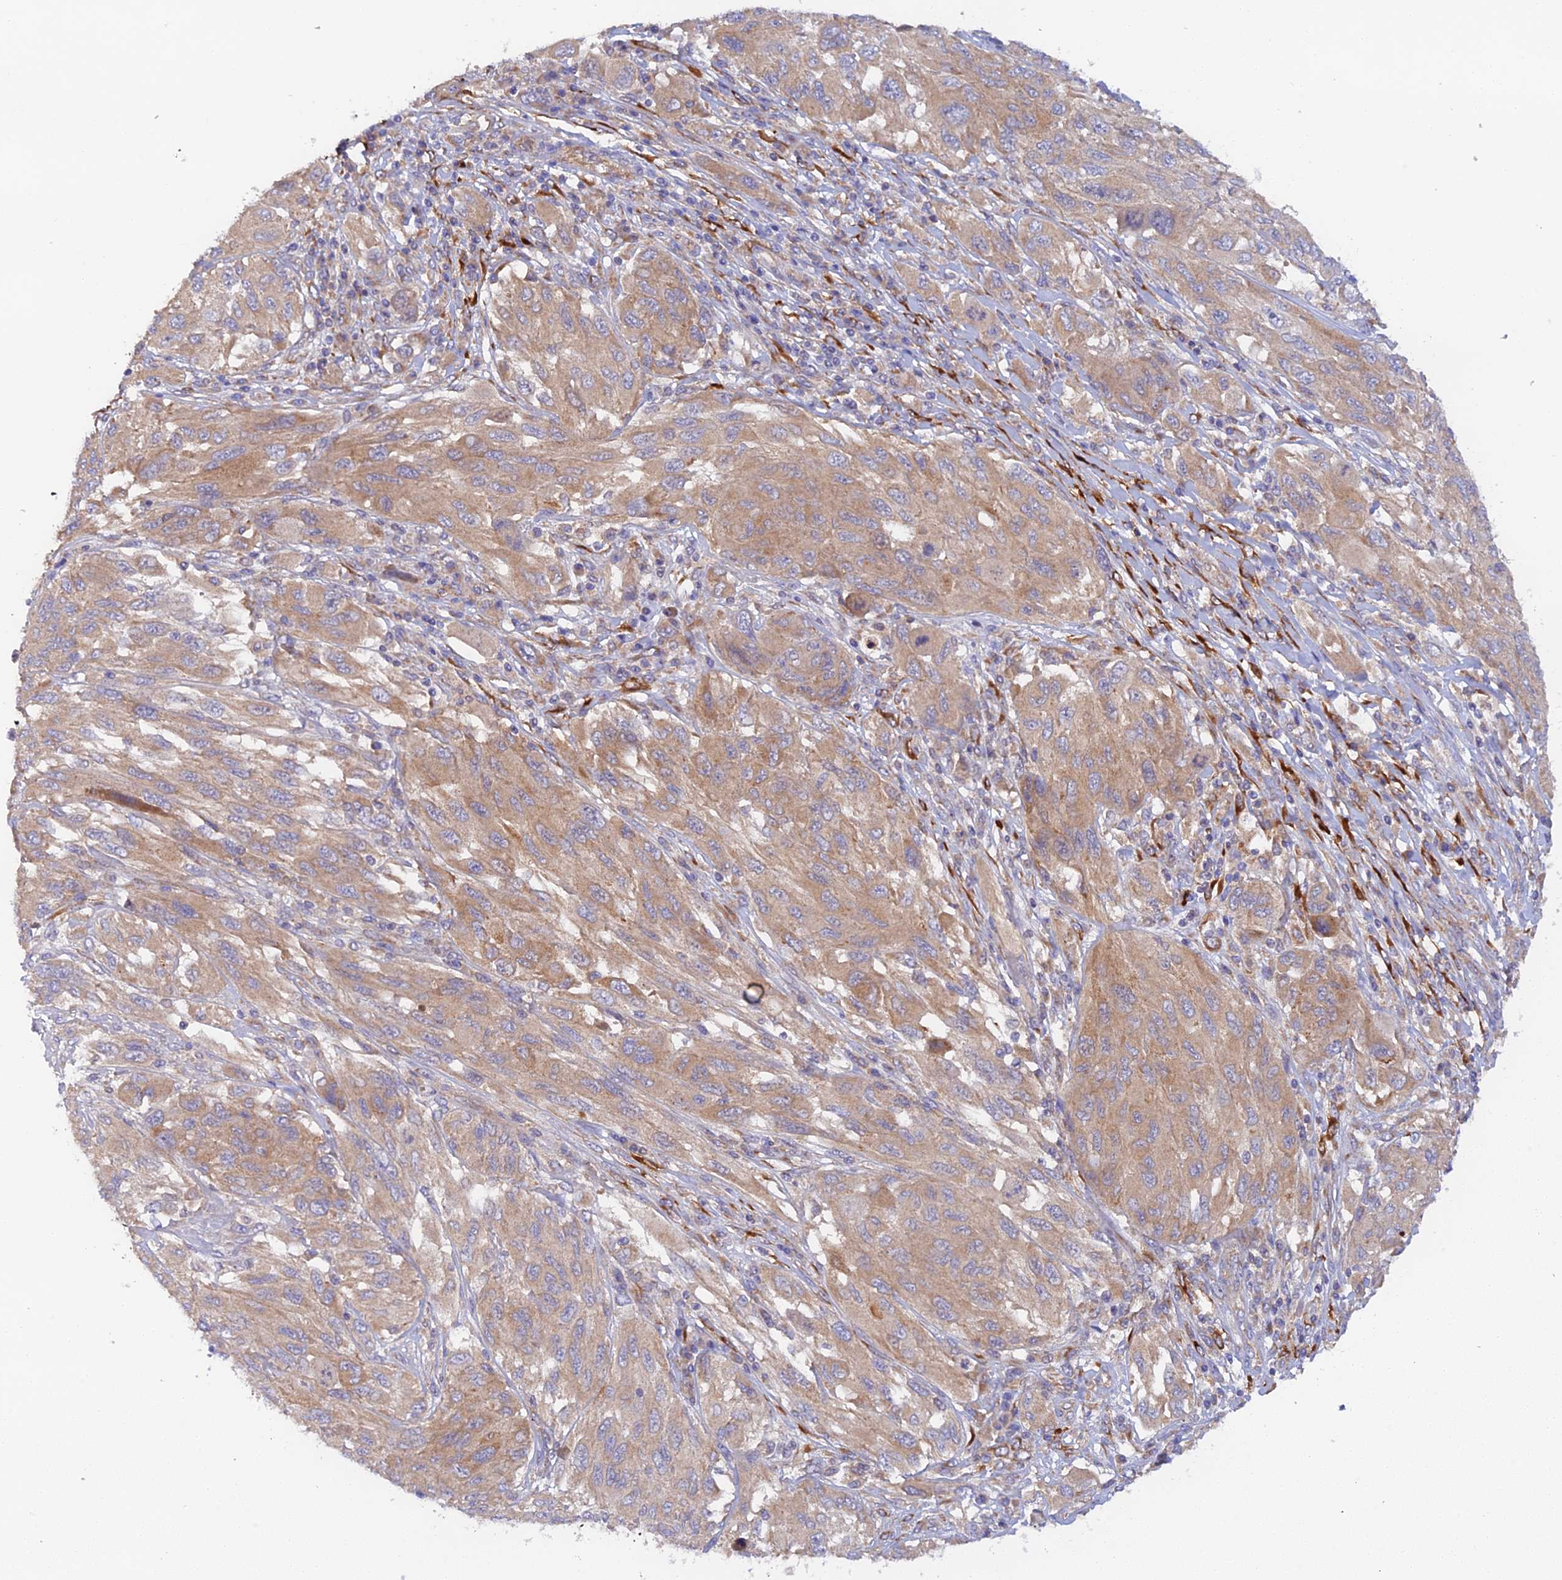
{"staining": {"intensity": "moderate", "quantity": ">75%", "location": "cytoplasmic/membranous"}, "tissue": "melanoma", "cell_type": "Tumor cells", "image_type": "cancer", "snomed": [{"axis": "morphology", "description": "Malignant melanoma, NOS"}, {"axis": "topography", "description": "Skin"}], "caption": "Immunohistochemical staining of melanoma exhibits medium levels of moderate cytoplasmic/membranous expression in approximately >75% of tumor cells.", "gene": "RANBP6", "patient": {"sex": "female", "age": 91}}